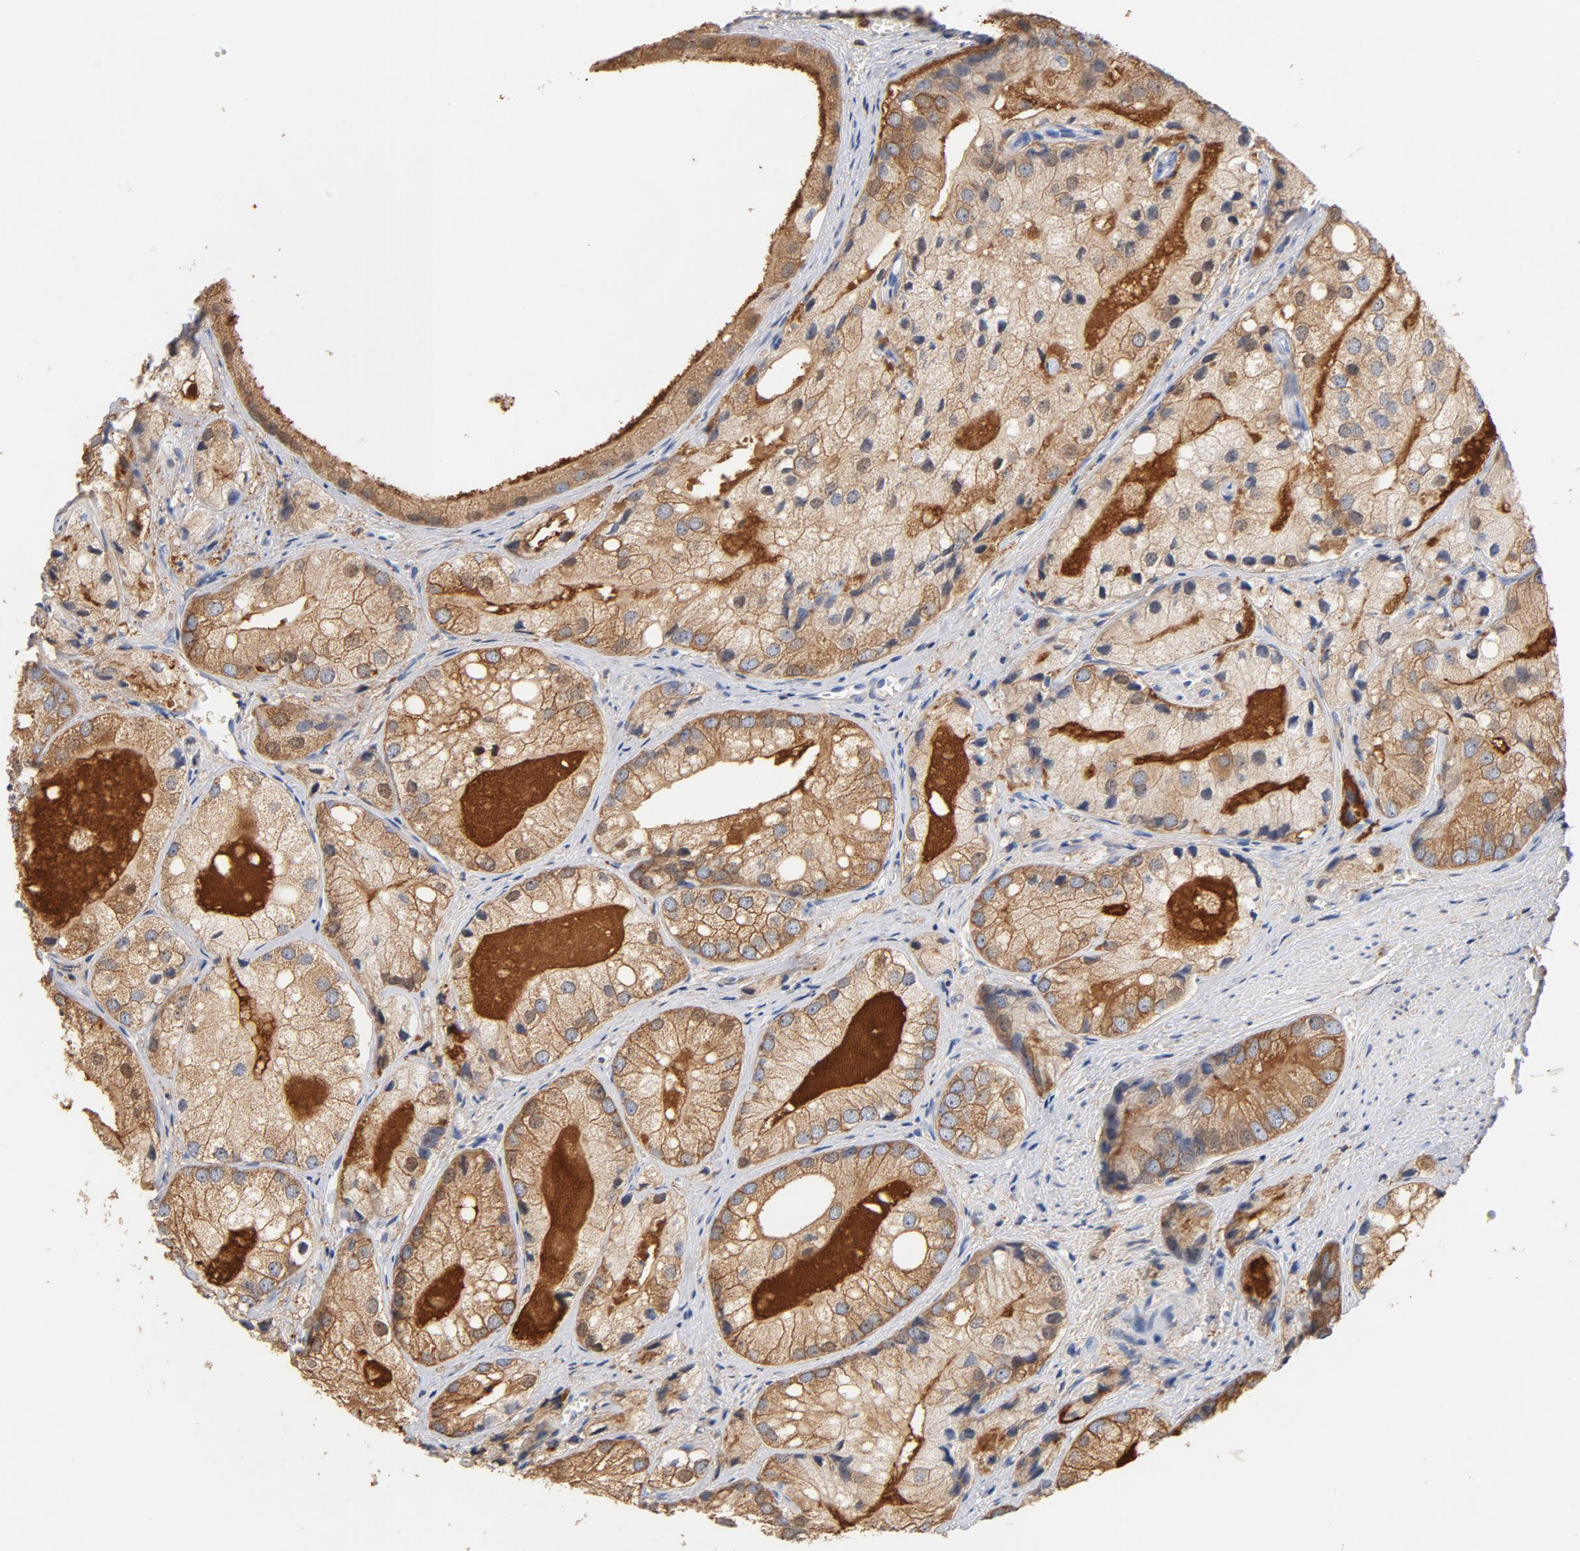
{"staining": {"intensity": "moderate", "quantity": ">75%", "location": "cytoplasmic/membranous"}, "tissue": "prostate cancer", "cell_type": "Tumor cells", "image_type": "cancer", "snomed": [{"axis": "morphology", "description": "Adenocarcinoma, Low grade"}, {"axis": "topography", "description": "Prostate"}], "caption": "Immunohistochemistry (IHC) image of neoplastic tissue: prostate low-grade adenocarcinoma stained using immunohistochemistry (IHC) reveals medium levels of moderate protein expression localized specifically in the cytoplasmic/membranous of tumor cells, appearing as a cytoplasmic/membranous brown color.", "gene": "EZR", "patient": {"sex": "male", "age": 69}}